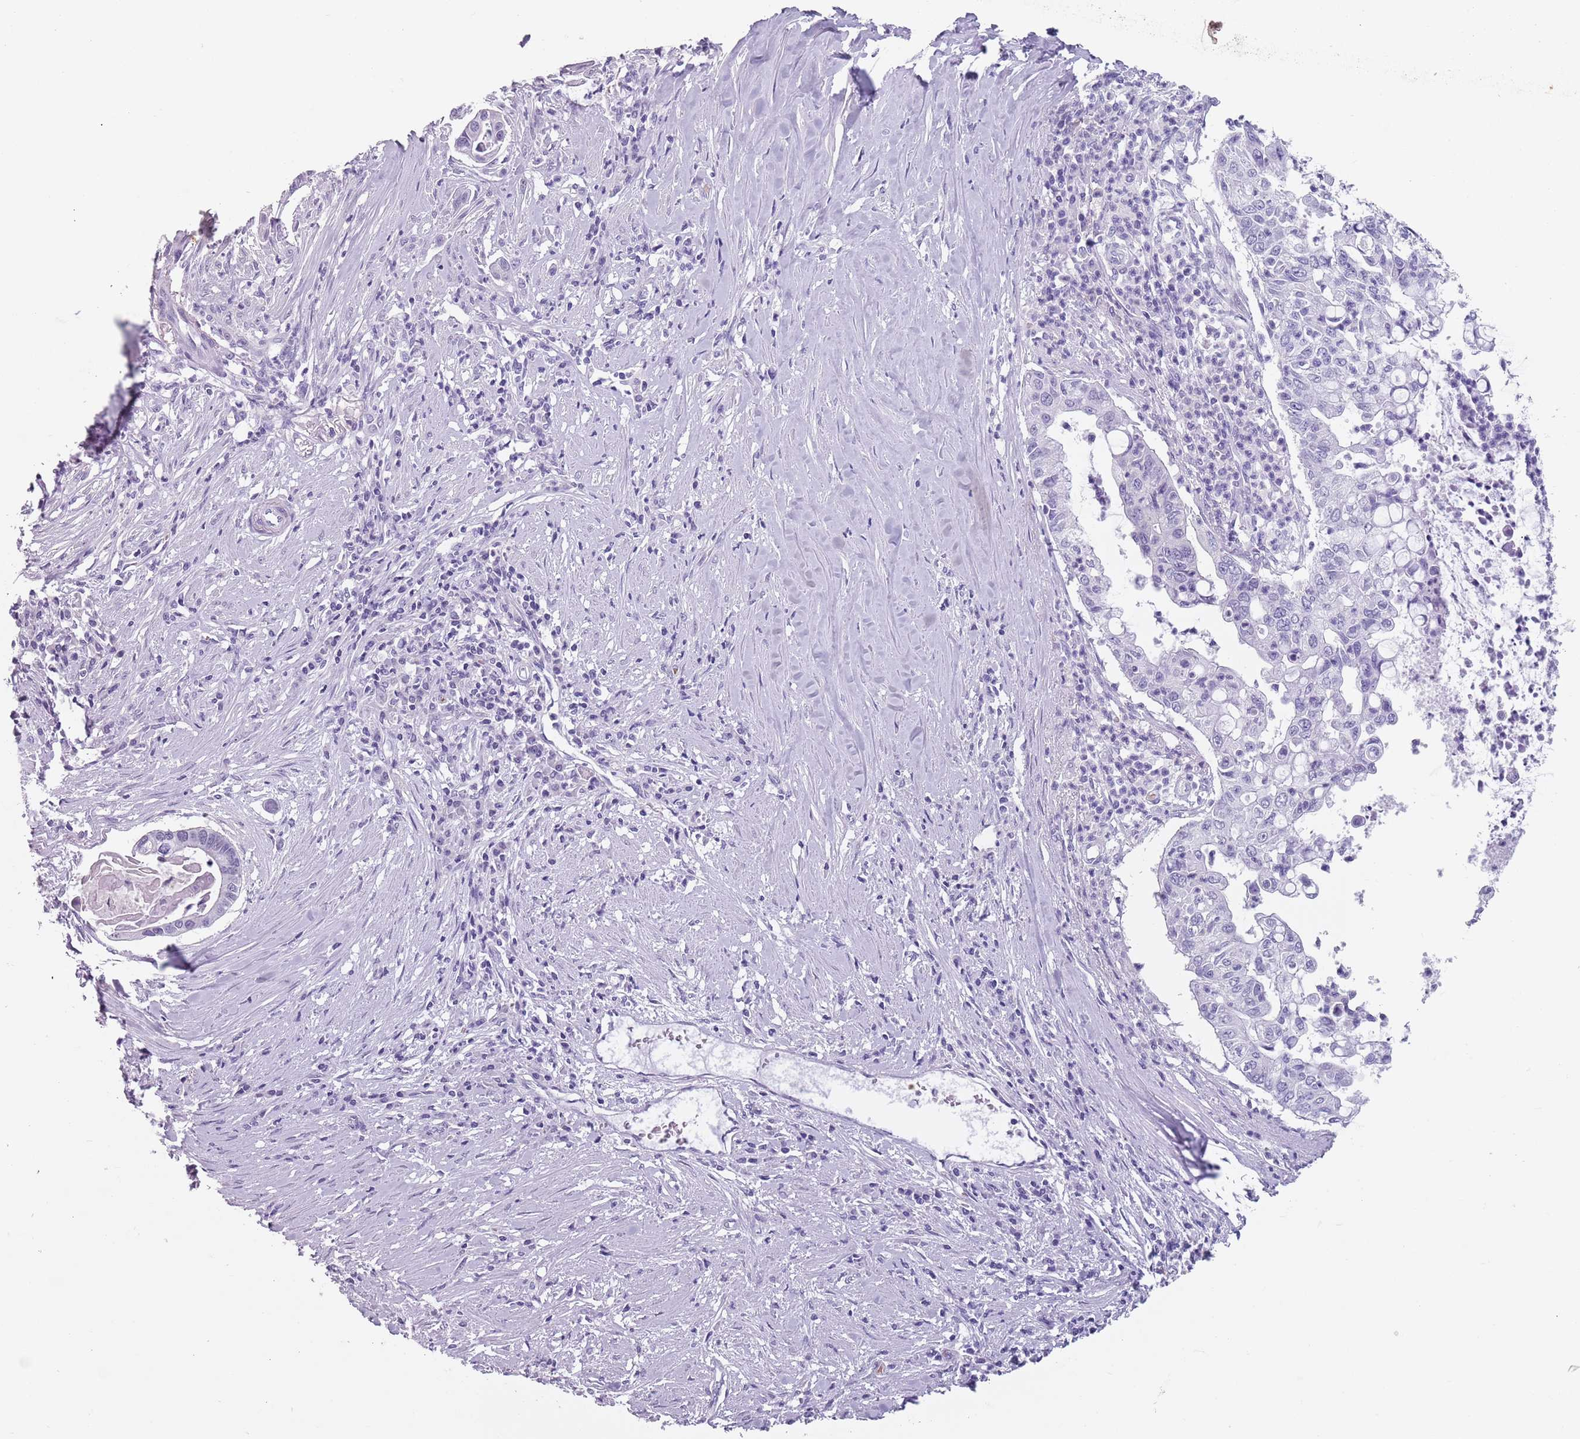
{"staining": {"intensity": "negative", "quantity": "none", "location": "none"}, "tissue": "pancreatic cancer", "cell_type": "Tumor cells", "image_type": "cancer", "snomed": [{"axis": "morphology", "description": "Adenocarcinoma, NOS"}, {"axis": "topography", "description": "Pancreas"}], "caption": "There is no significant staining in tumor cells of adenocarcinoma (pancreatic). (IHC, brightfield microscopy, high magnification).", "gene": "SPESP1", "patient": {"sex": "male", "age": 73}}